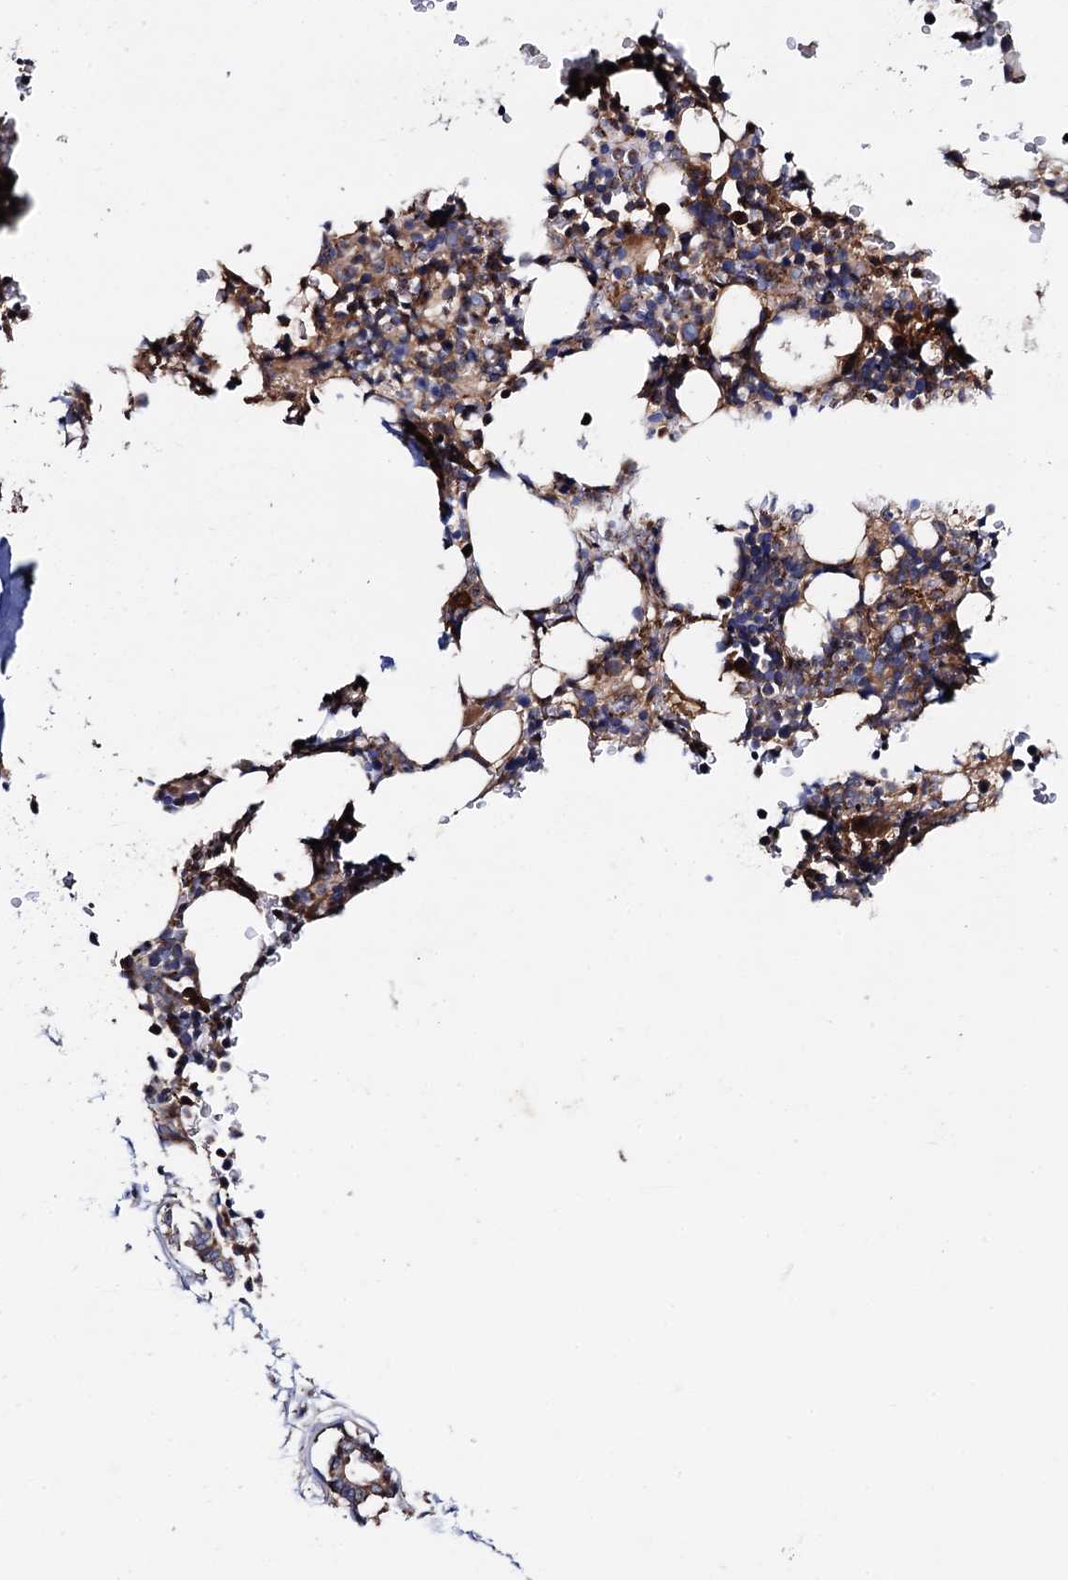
{"staining": {"intensity": "moderate", "quantity": "25%-75%", "location": "cytoplasmic/membranous"}, "tissue": "bone marrow", "cell_type": "Hematopoietic cells", "image_type": "normal", "snomed": [{"axis": "morphology", "description": "Normal tissue, NOS"}, {"axis": "topography", "description": "Bone marrow"}], "caption": "A histopathology image of human bone marrow stained for a protein exhibits moderate cytoplasmic/membranous brown staining in hematopoietic cells. The staining is performed using DAB brown chromogen to label protein expression. The nuclei are counter-stained blue using hematoxylin.", "gene": "MRPL48", "patient": {"sex": "male", "age": 58}}